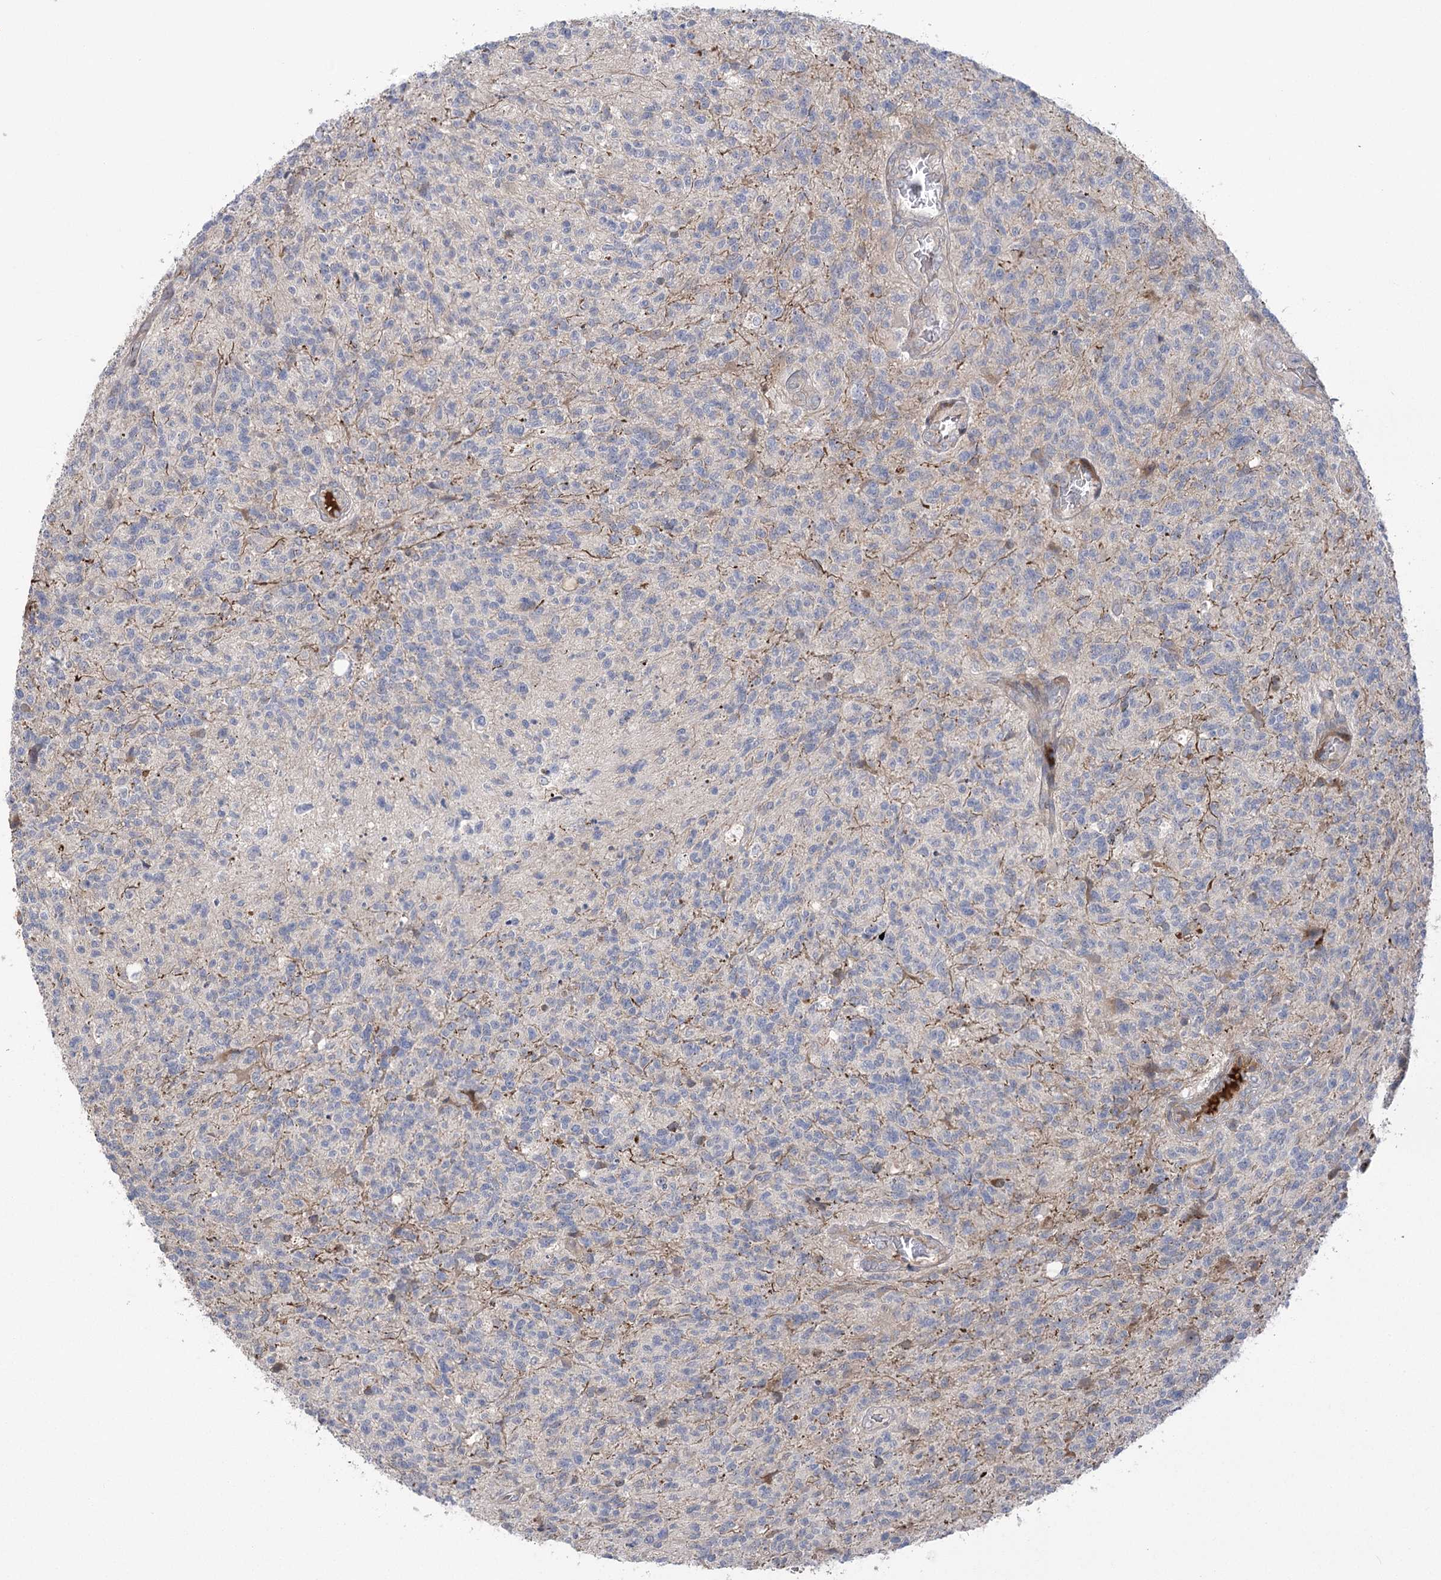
{"staining": {"intensity": "negative", "quantity": "none", "location": "none"}, "tissue": "glioma", "cell_type": "Tumor cells", "image_type": "cancer", "snomed": [{"axis": "morphology", "description": "Glioma, malignant, High grade"}, {"axis": "topography", "description": "Brain"}], "caption": "Glioma was stained to show a protein in brown. There is no significant staining in tumor cells.", "gene": "KCNN2", "patient": {"sex": "male", "age": 56}}